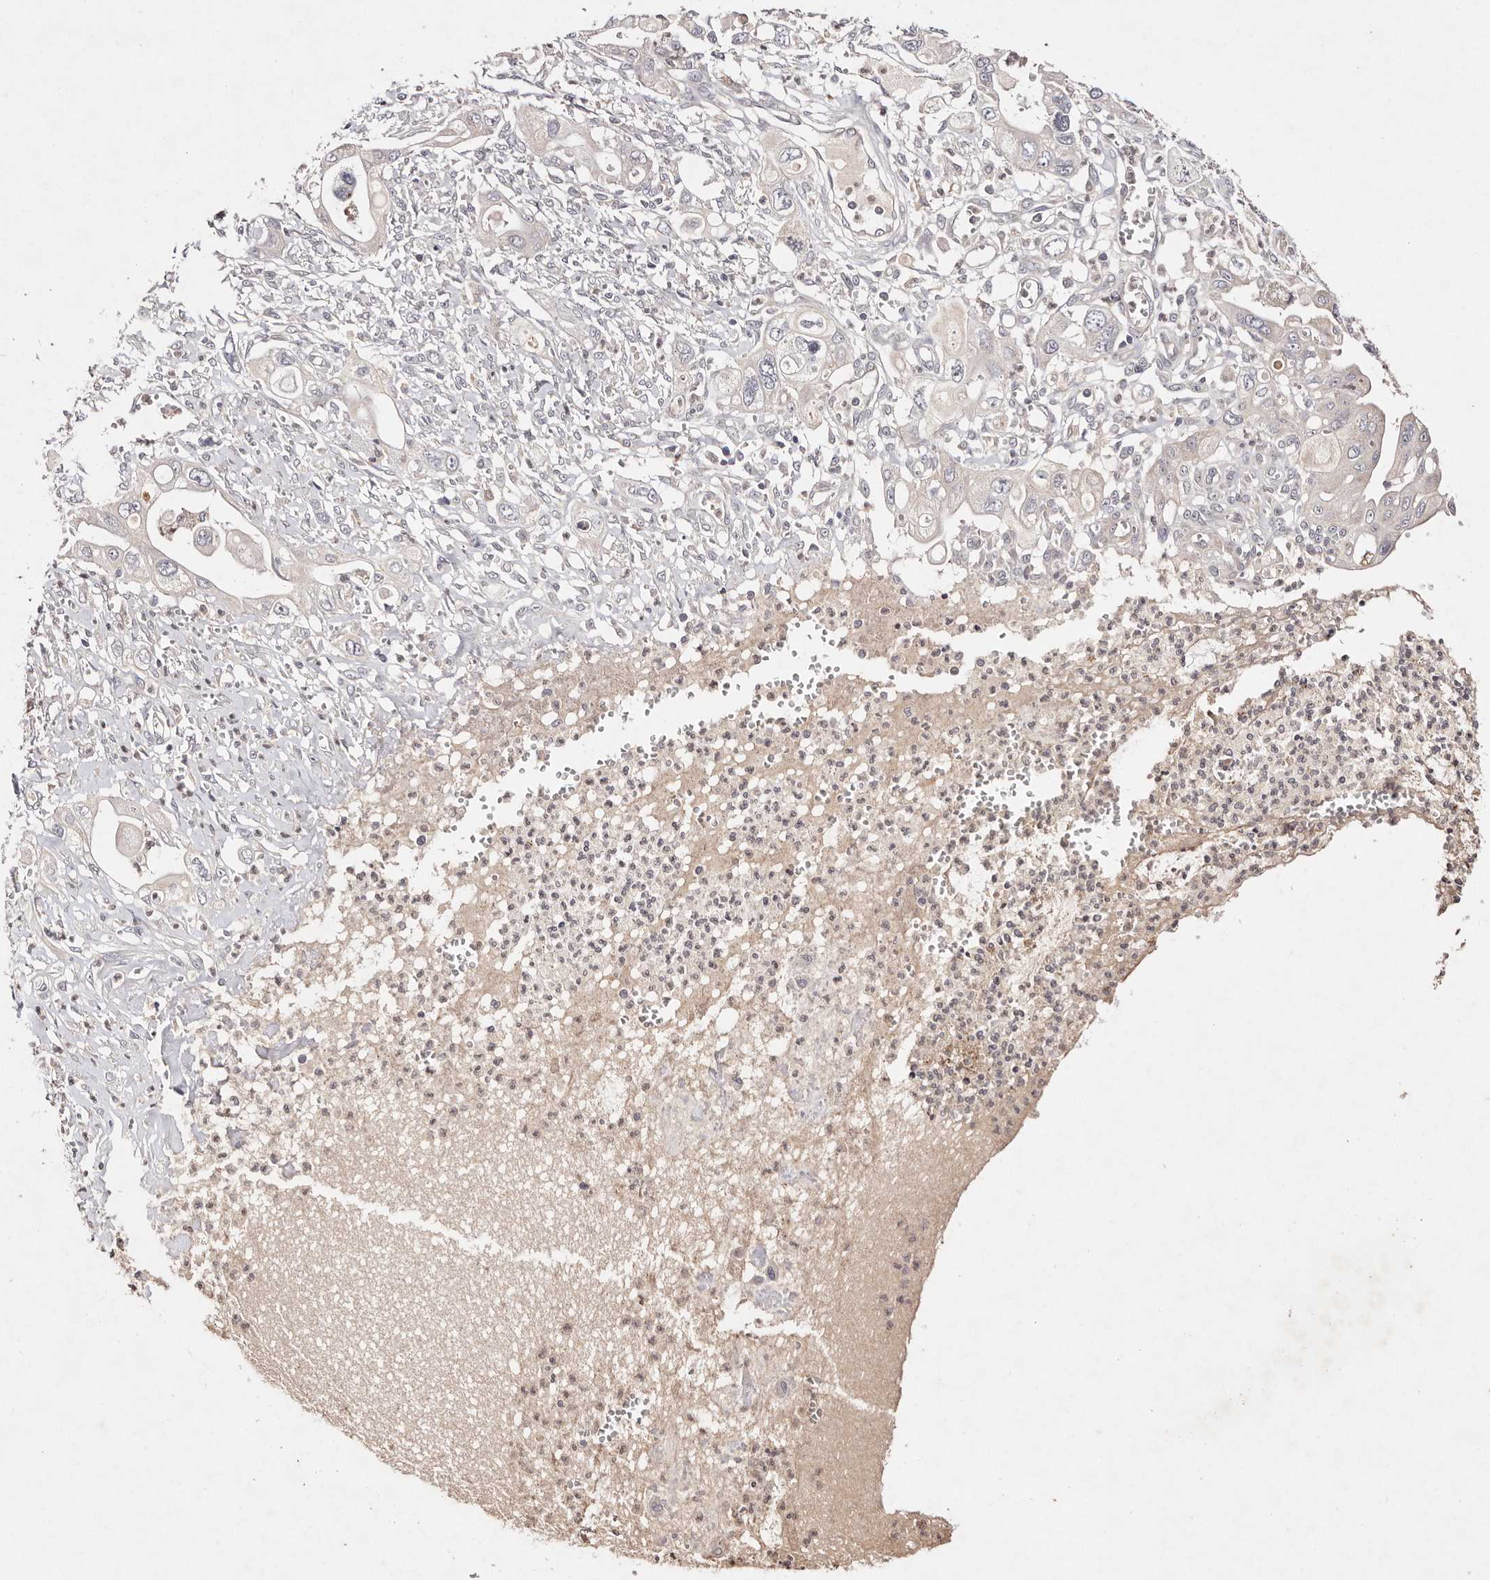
{"staining": {"intensity": "negative", "quantity": "none", "location": "none"}, "tissue": "pancreatic cancer", "cell_type": "Tumor cells", "image_type": "cancer", "snomed": [{"axis": "morphology", "description": "Adenocarcinoma, NOS"}, {"axis": "topography", "description": "Pancreas"}], "caption": "Immunohistochemistry (IHC) of pancreatic cancer (adenocarcinoma) displays no positivity in tumor cells.", "gene": "TSC2", "patient": {"sex": "male", "age": 68}}